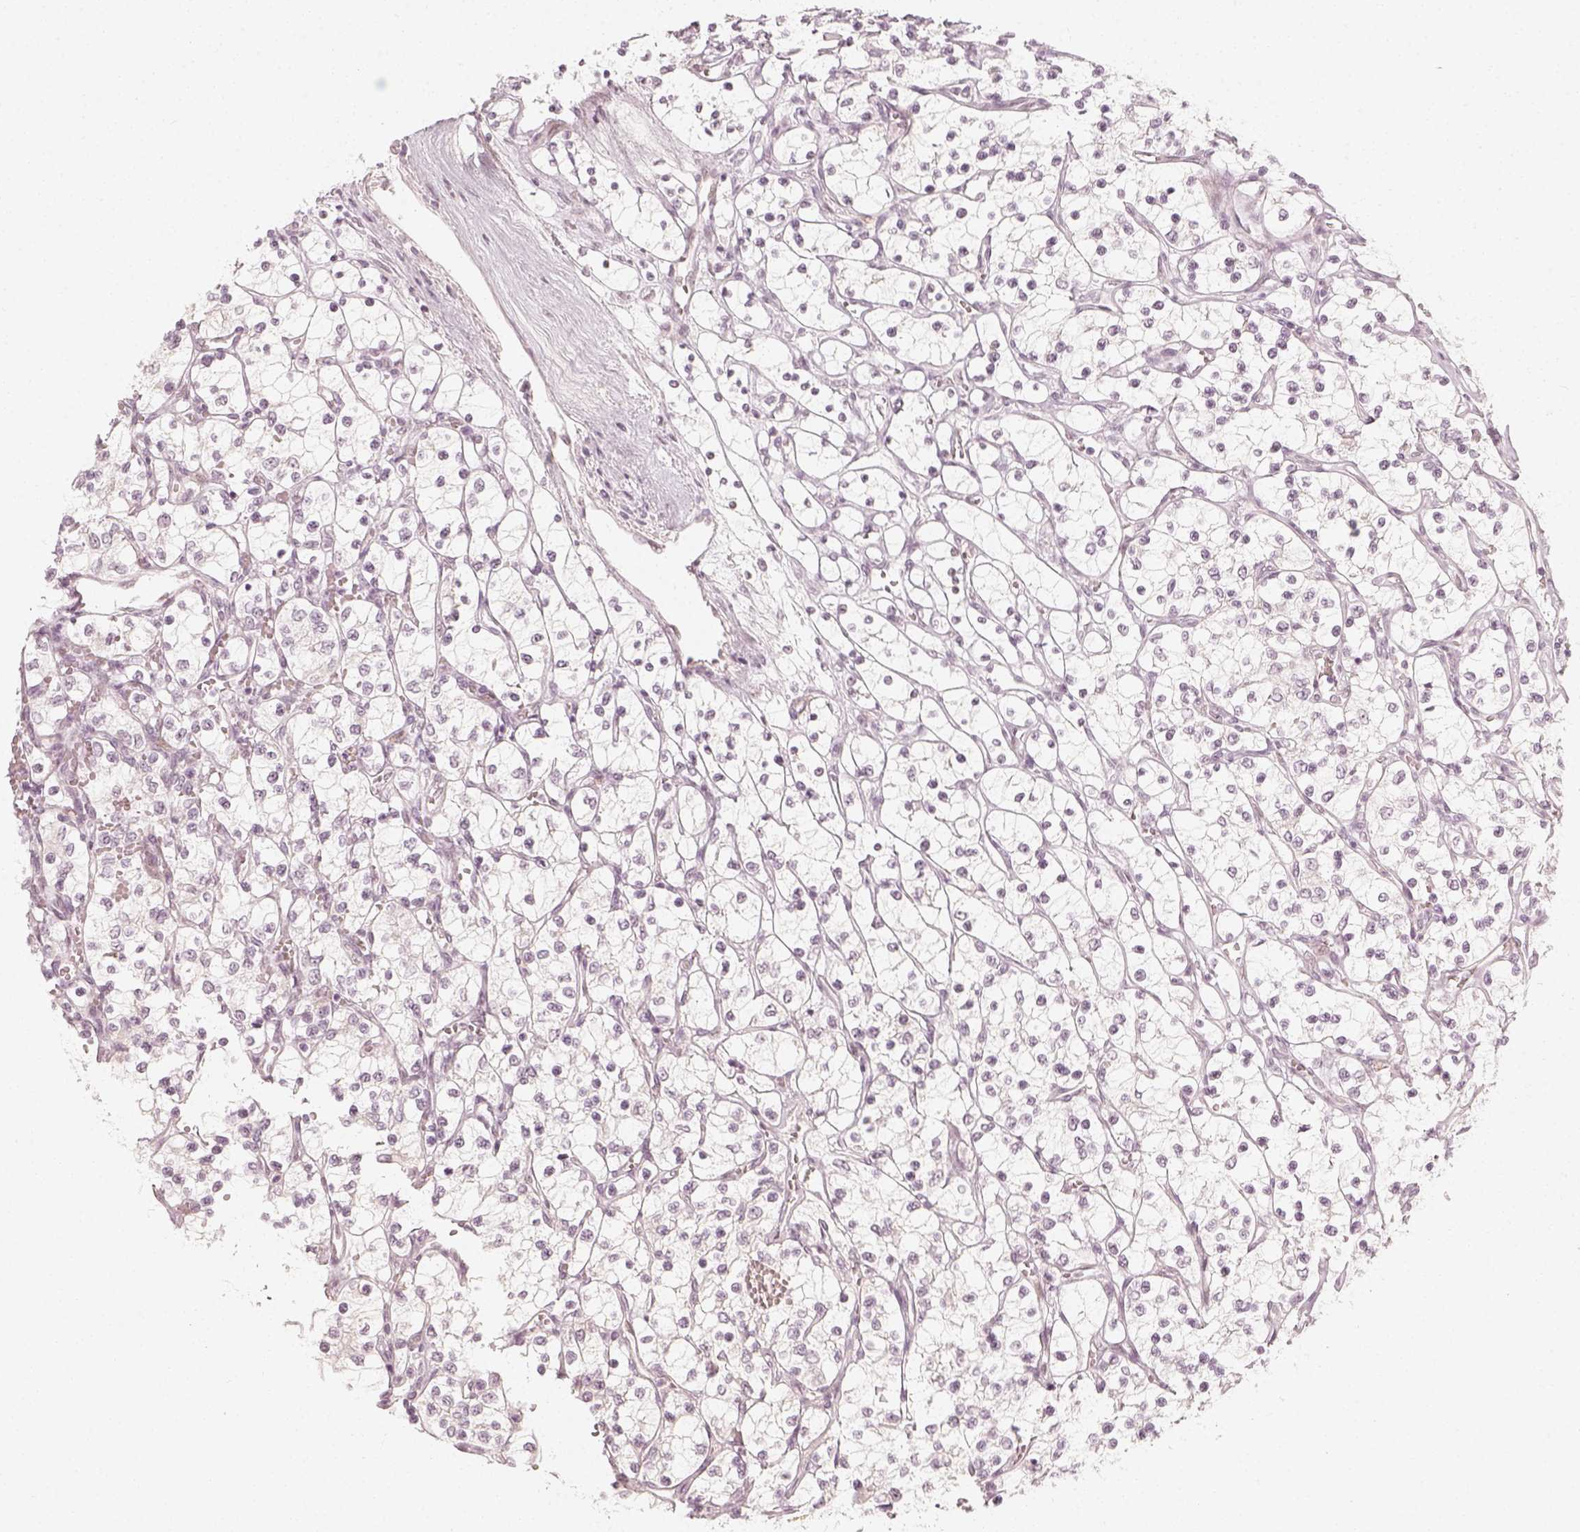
{"staining": {"intensity": "negative", "quantity": "none", "location": "none"}, "tissue": "renal cancer", "cell_type": "Tumor cells", "image_type": "cancer", "snomed": [{"axis": "morphology", "description": "Adenocarcinoma, NOS"}, {"axis": "topography", "description": "Kidney"}], "caption": "A photomicrograph of renal adenocarcinoma stained for a protein reveals no brown staining in tumor cells.", "gene": "KRTAP2-1", "patient": {"sex": "female", "age": 69}}